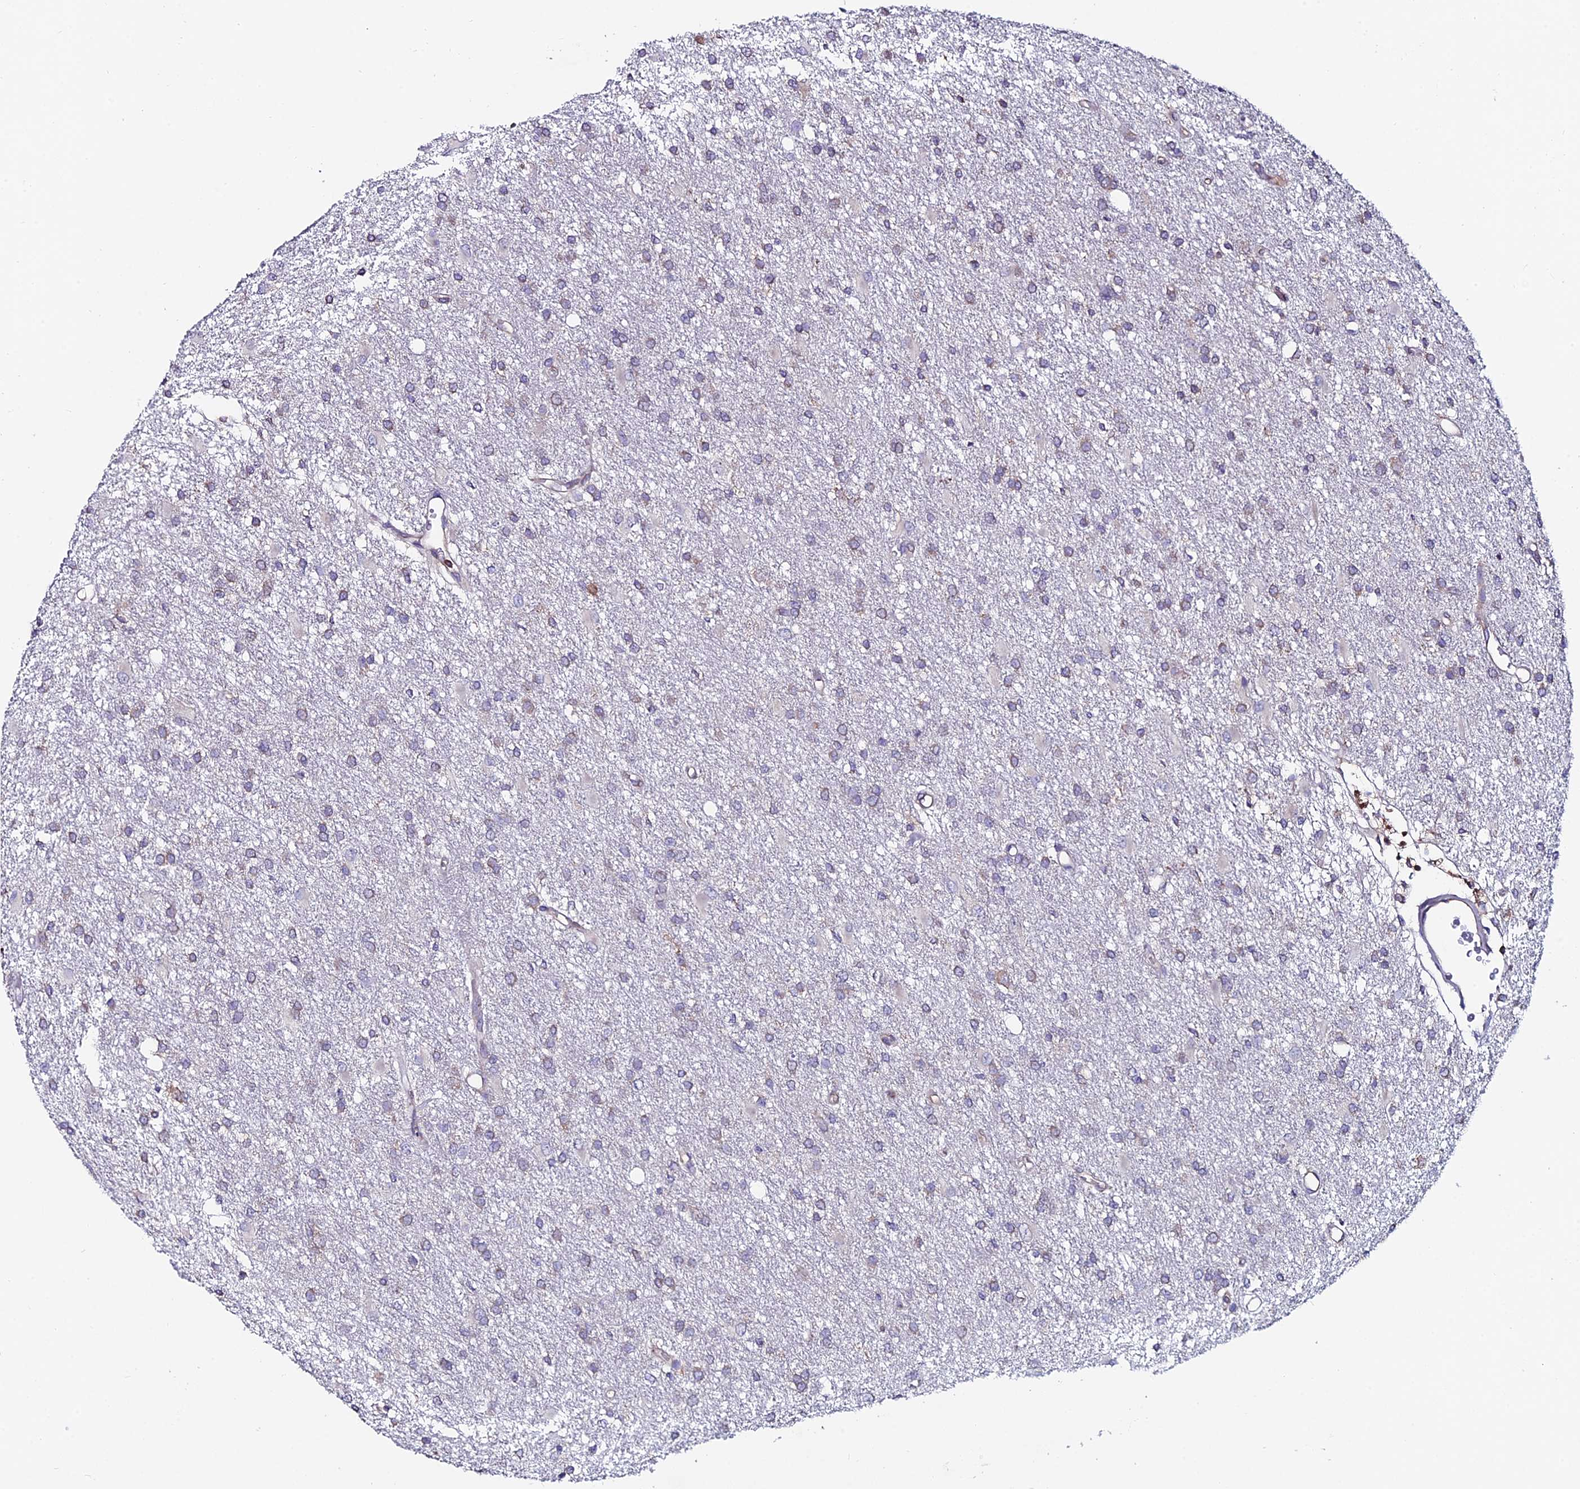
{"staining": {"intensity": "moderate", "quantity": "<25%", "location": "cytoplasmic/membranous"}, "tissue": "glioma", "cell_type": "Tumor cells", "image_type": "cancer", "snomed": [{"axis": "morphology", "description": "Glioma, malignant, High grade"}, {"axis": "topography", "description": "Brain"}], "caption": "Immunohistochemistry (IHC) (DAB (3,3'-diaminobenzidine)) staining of glioma shows moderate cytoplasmic/membranous protein expression in about <25% of tumor cells.", "gene": "EIF3K", "patient": {"sex": "female", "age": 50}}